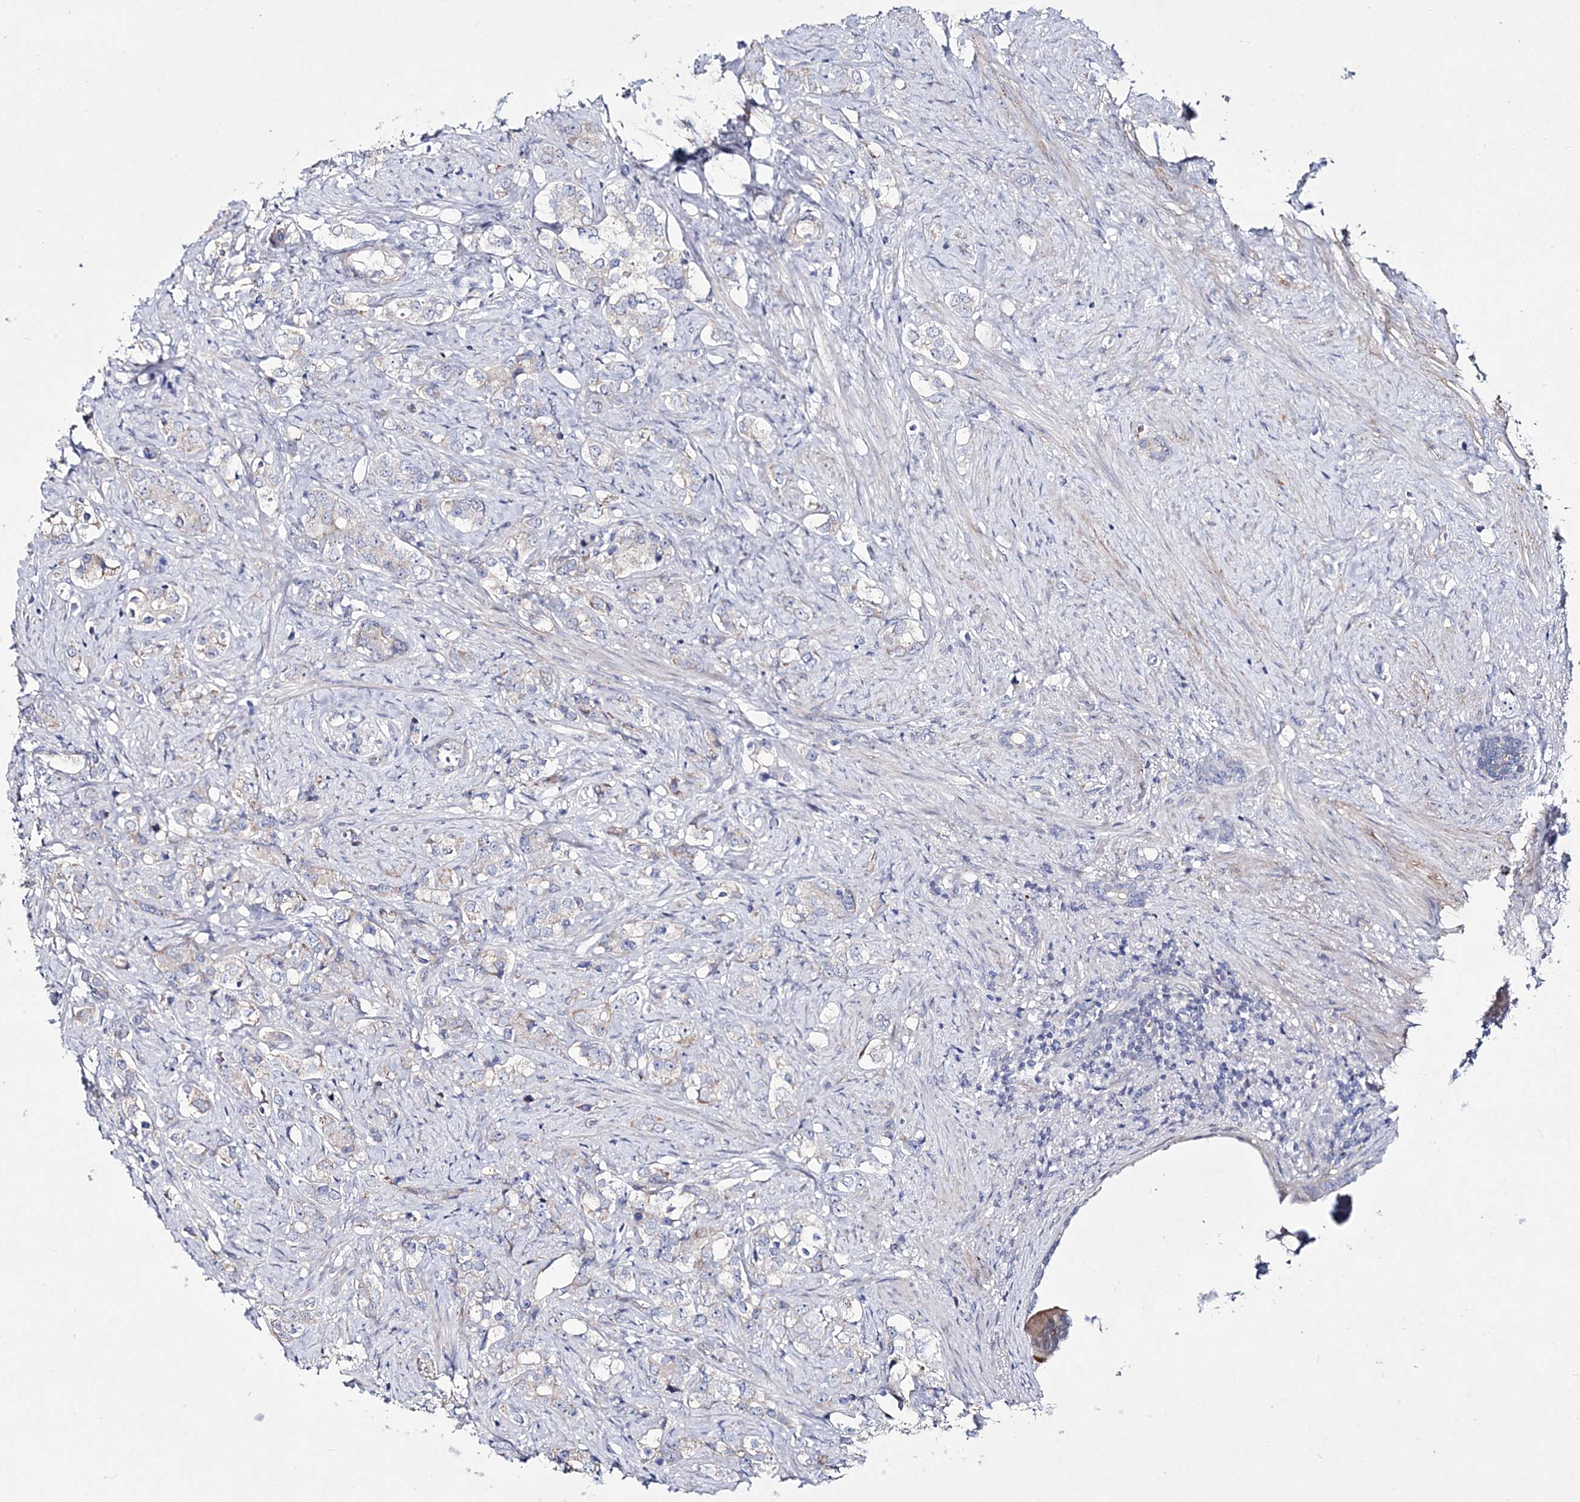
{"staining": {"intensity": "negative", "quantity": "none", "location": "none"}, "tissue": "prostate cancer", "cell_type": "Tumor cells", "image_type": "cancer", "snomed": [{"axis": "morphology", "description": "Adenocarcinoma, High grade"}, {"axis": "topography", "description": "Prostate"}], "caption": "Immunohistochemistry (IHC) micrograph of prostate cancer (high-grade adenocarcinoma) stained for a protein (brown), which exhibits no positivity in tumor cells. (Brightfield microscopy of DAB (3,3'-diaminobenzidine) immunohistochemistry (IHC) at high magnification).", "gene": "ANO1", "patient": {"sex": "male", "age": 63}}